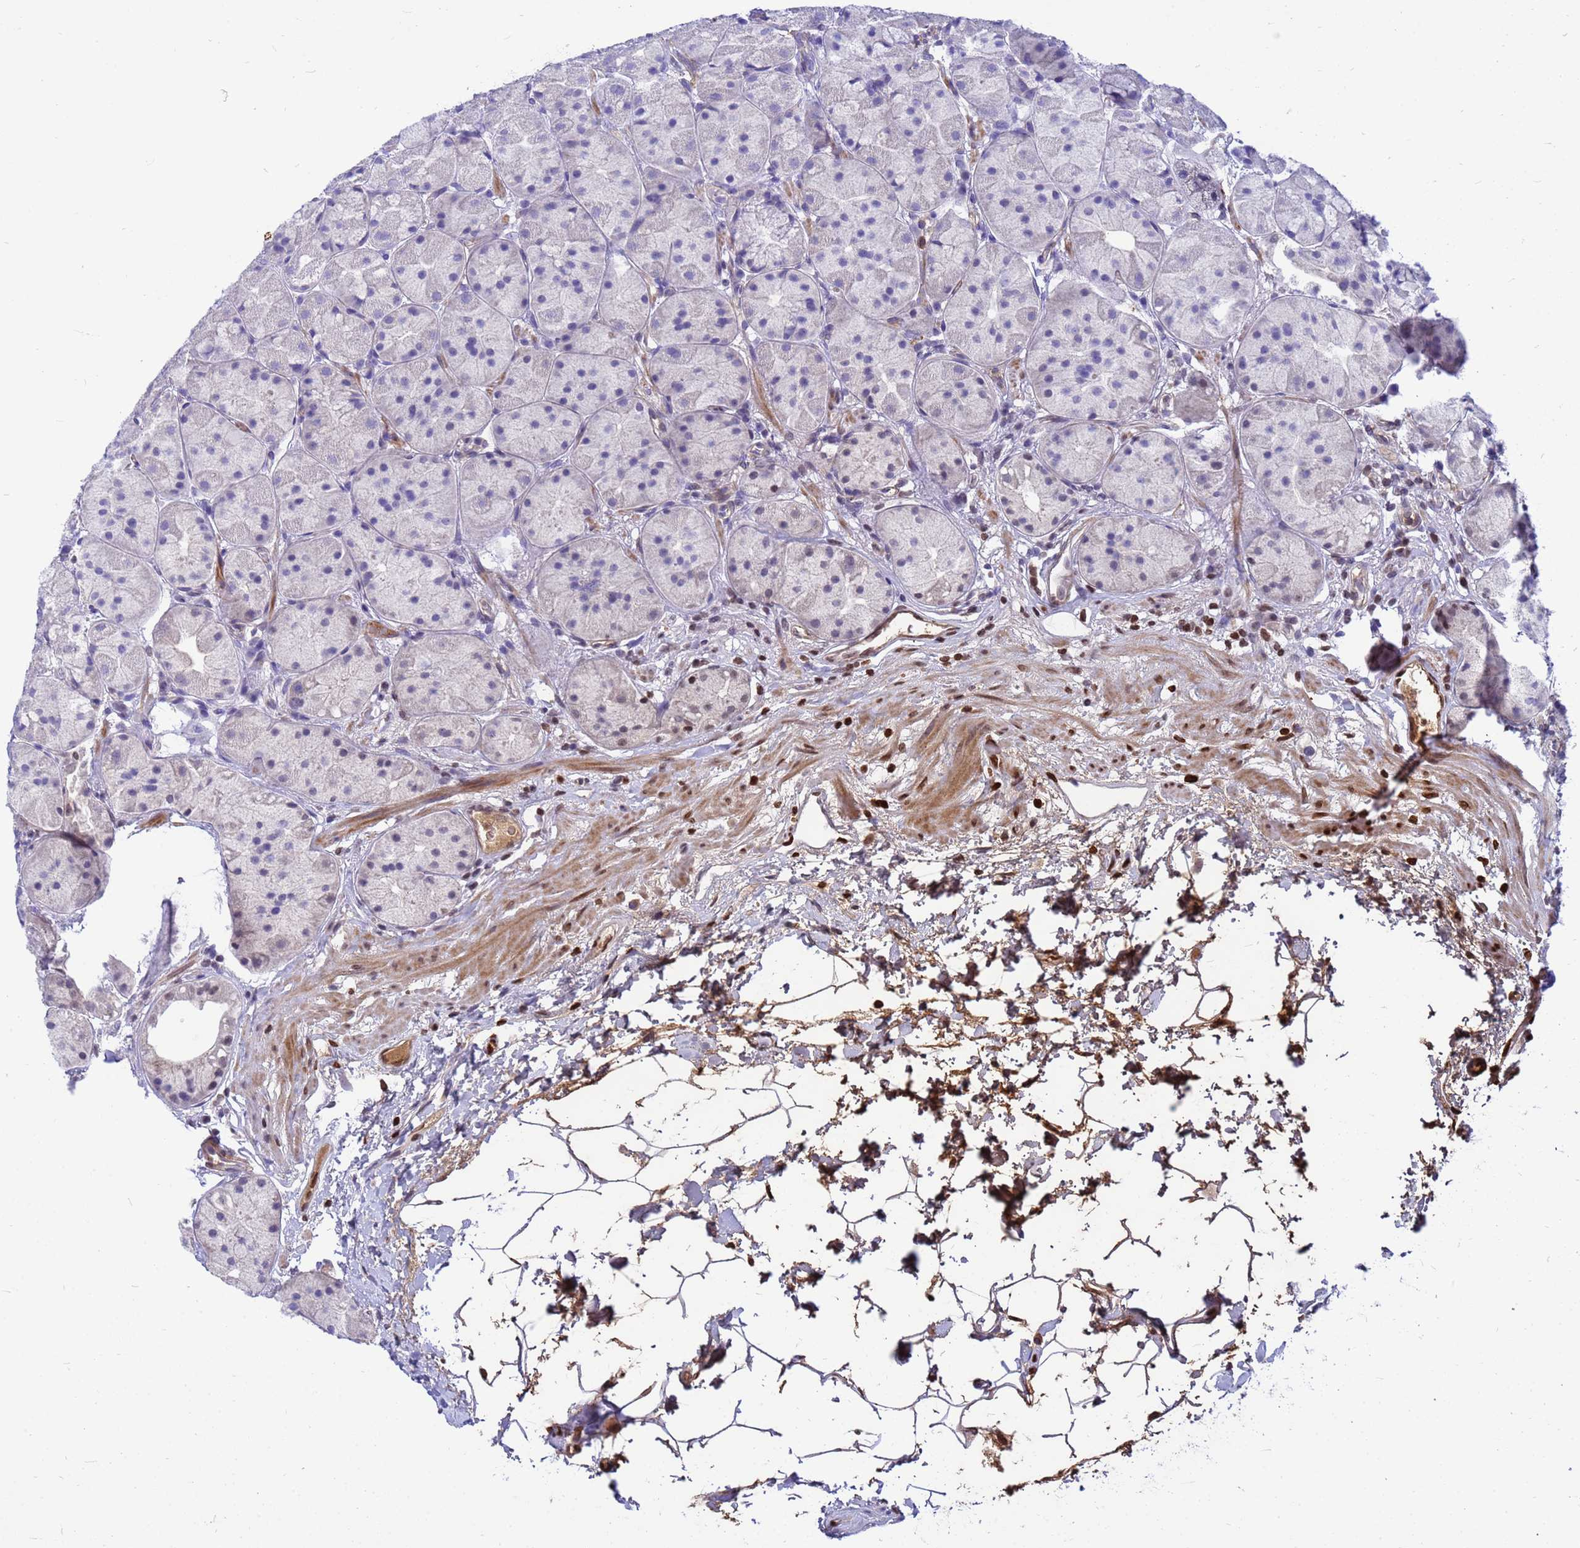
{"staining": {"intensity": "negative", "quantity": "none", "location": "none"}, "tissue": "stomach", "cell_type": "Glandular cells", "image_type": "normal", "snomed": [{"axis": "morphology", "description": "Normal tissue, NOS"}, {"axis": "topography", "description": "Stomach"}], "caption": "The immunohistochemistry micrograph has no significant staining in glandular cells of stomach.", "gene": "ORM1", "patient": {"sex": "male", "age": 57}}